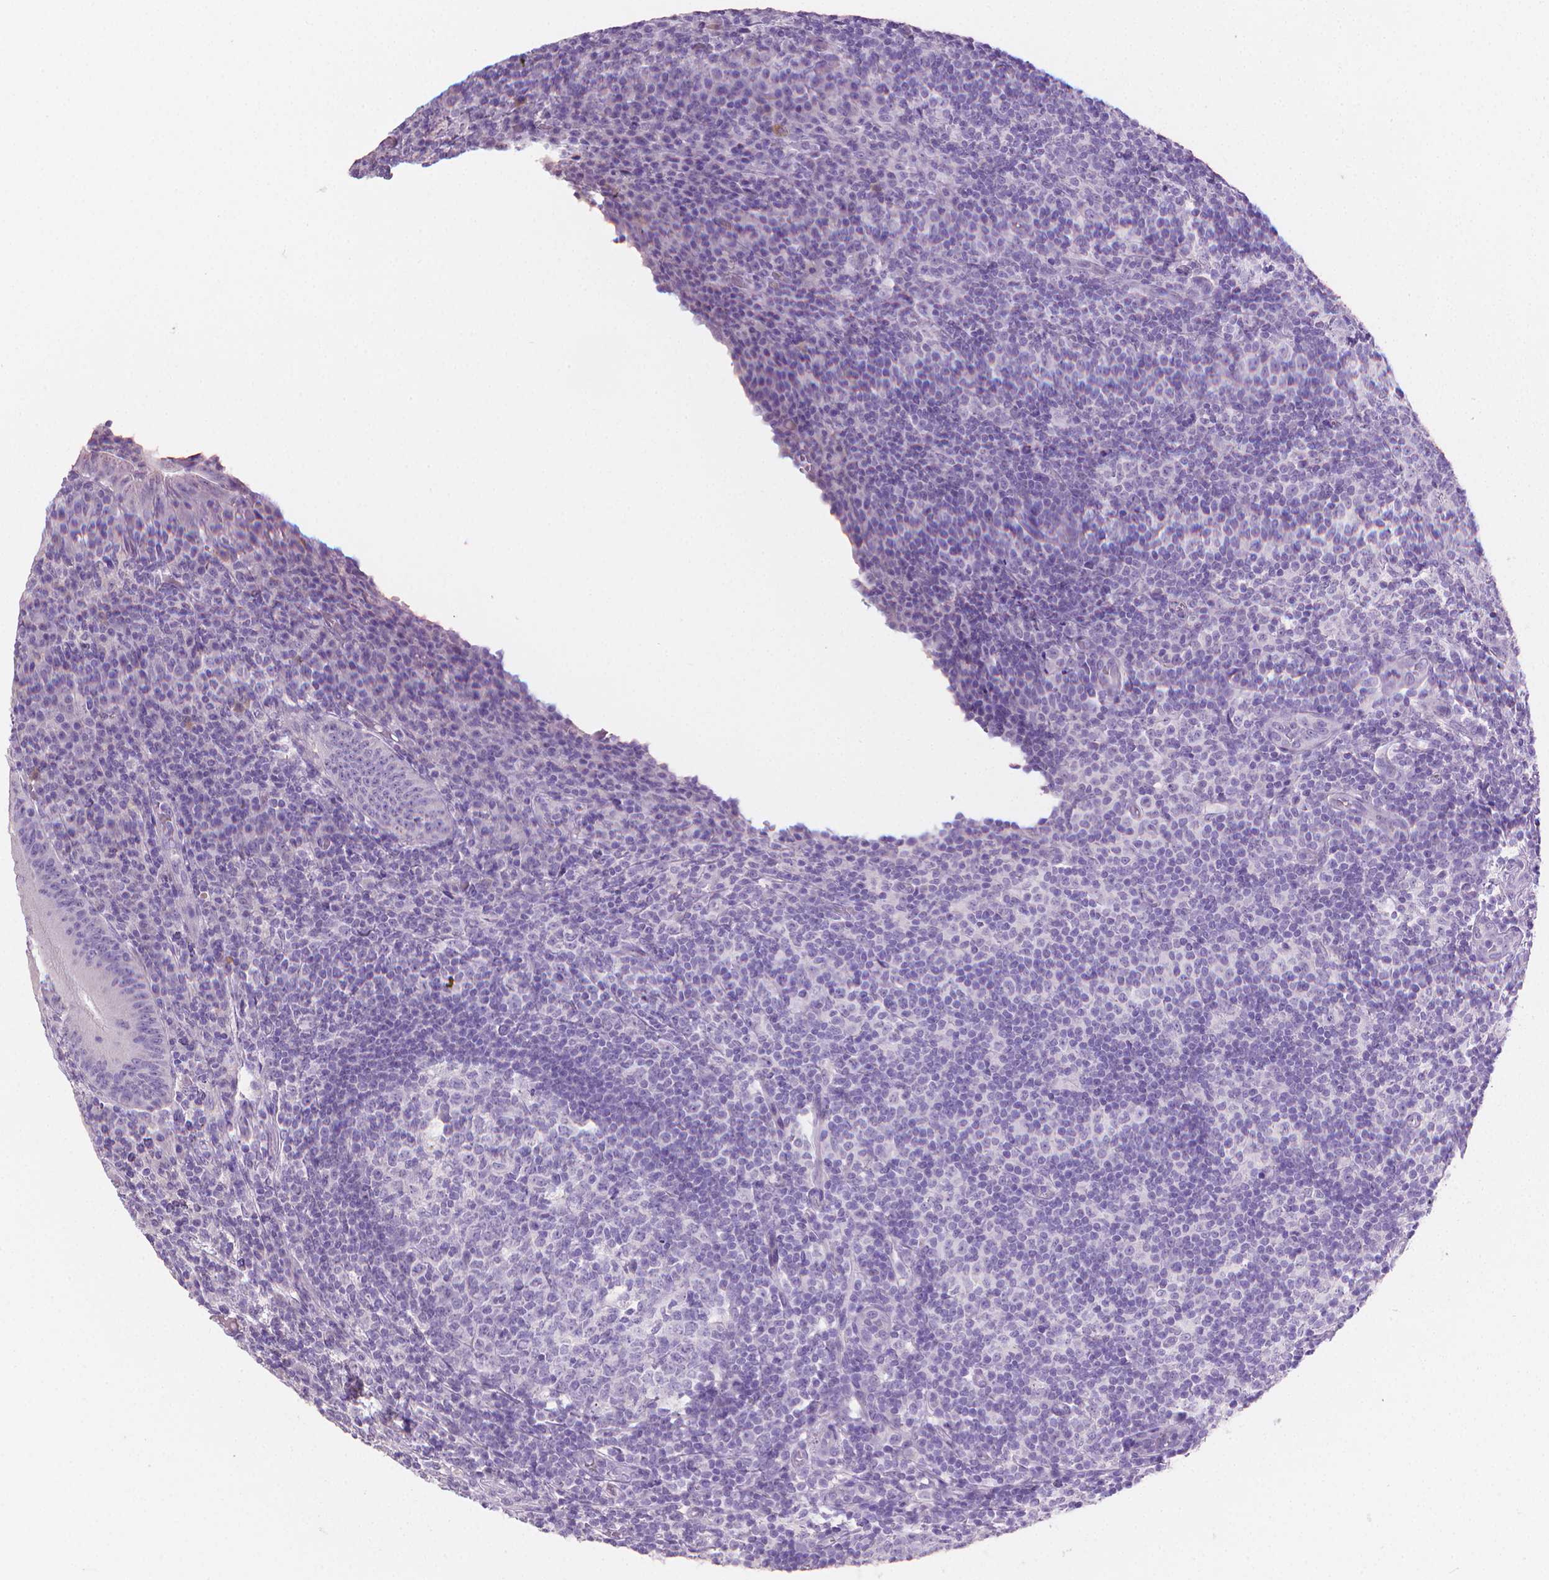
{"staining": {"intensity": "negative", "quantity": "none", "location": "none"}, "tissue": "appendix", "cell_type": "Glandular cells", "image_type": "normal", "snomed": [{"axis": "morphology", "description": "Normal tissue, NOS"}, {"axis": "topography", "description": "Appendix"}], "caption": "Immunohistochemistry image of normal appendix: appendix stained with DAB exhibits no significant protein positivity in glandular cells. Nuclei are stained in blue.", "gene": "TNNI2", "patient": {"sex": "male", "age": 18}}